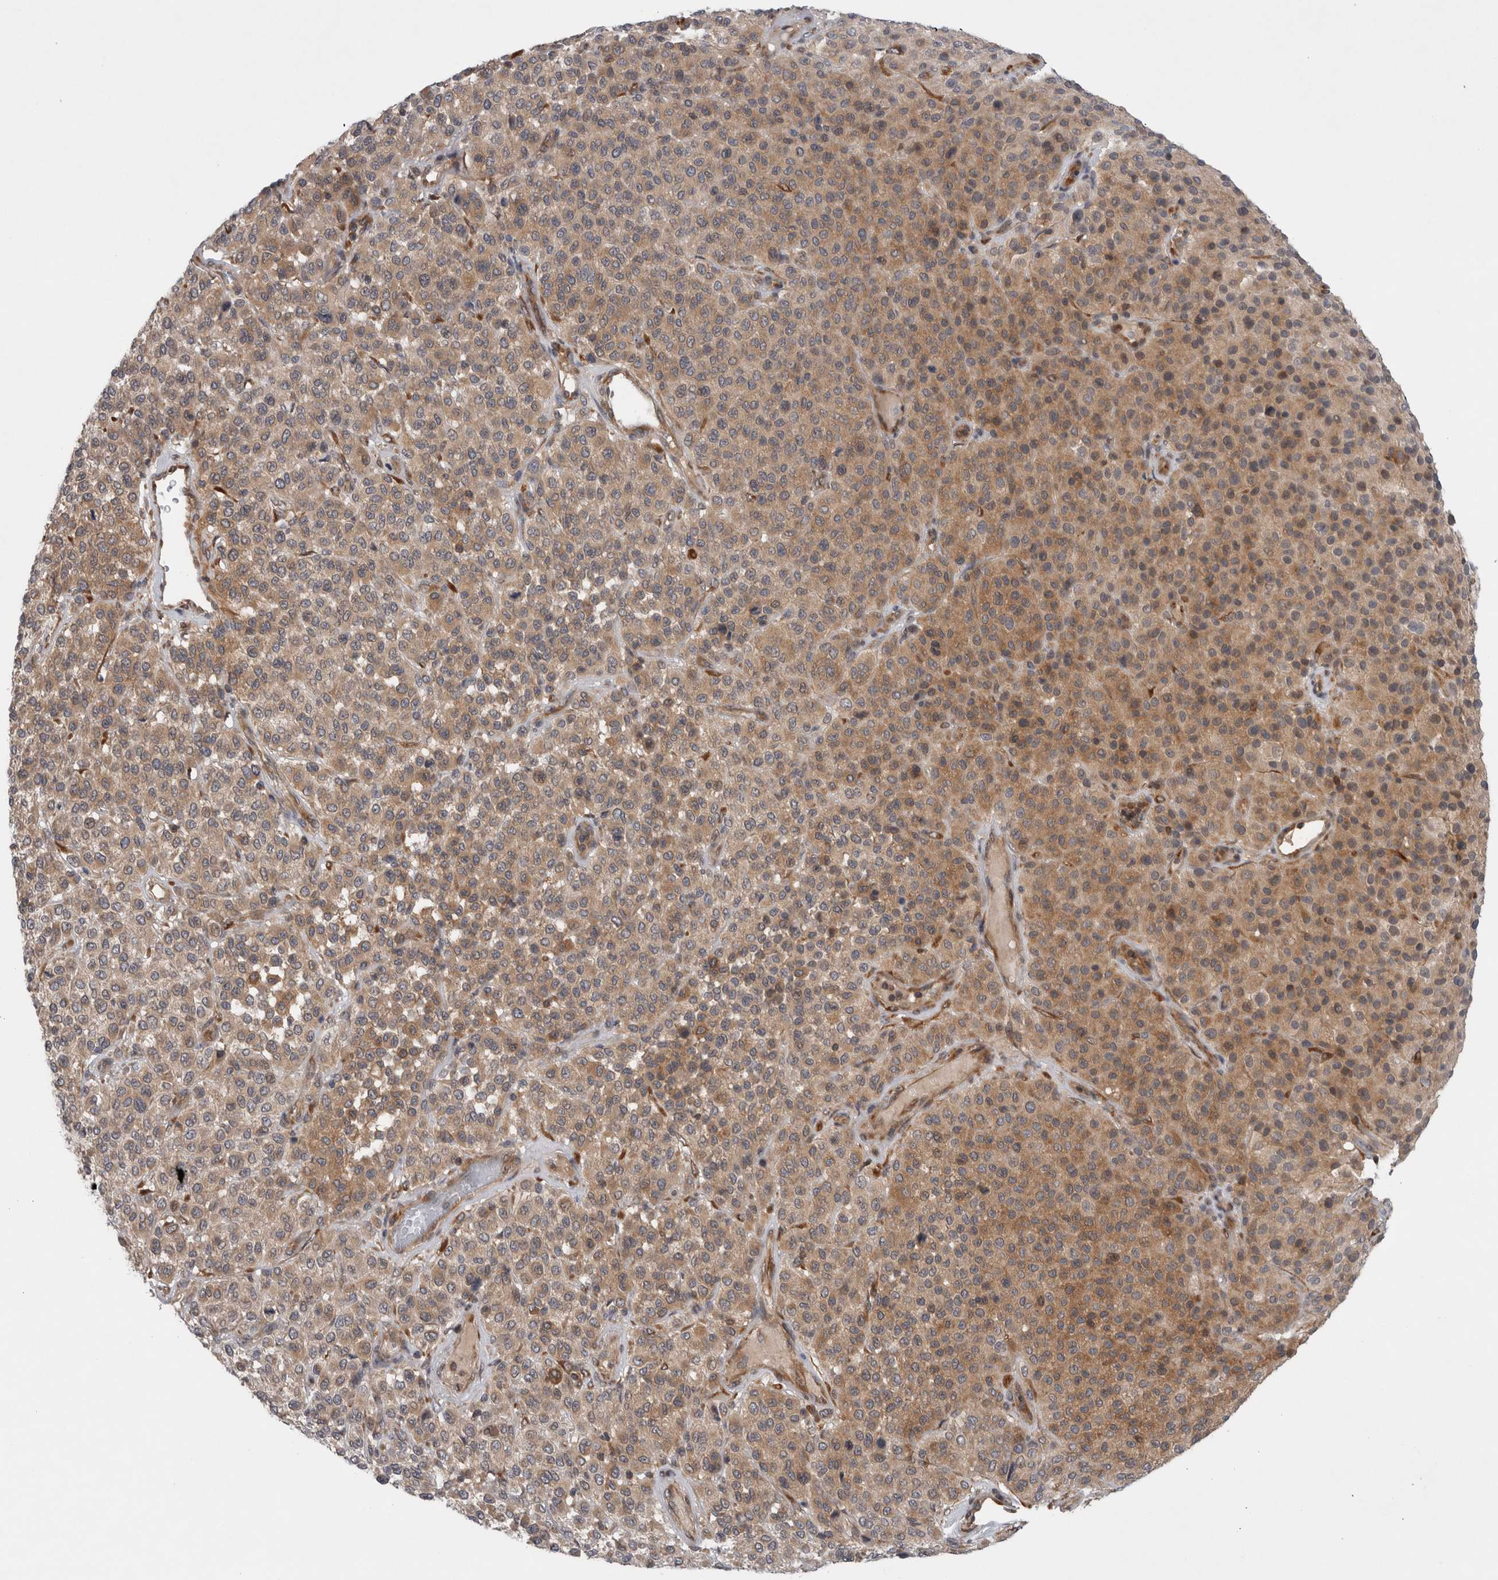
{"staining": {"intensity": "moderate", "quantity": ">75%", "location": "cytoplasmic/membranous"}, "tissue": "melanoma", "cell_type": "Tumor cells", "image_type": "cancer", "snomed": [{"axis": "morphology", "description": "Malignant melanoma, Metastatic site"}, {"axis": "topography", "description": "Pancreas"}], "caption": "Brown immunohistochemical staining in malignant melanoma (metastatic site) demonstrates moderate cytoplasmic/membranous staining in approximately >75% of tumor cells.", "gene": "PDCD2", "patient": {"sex": "female", "age": 30}}